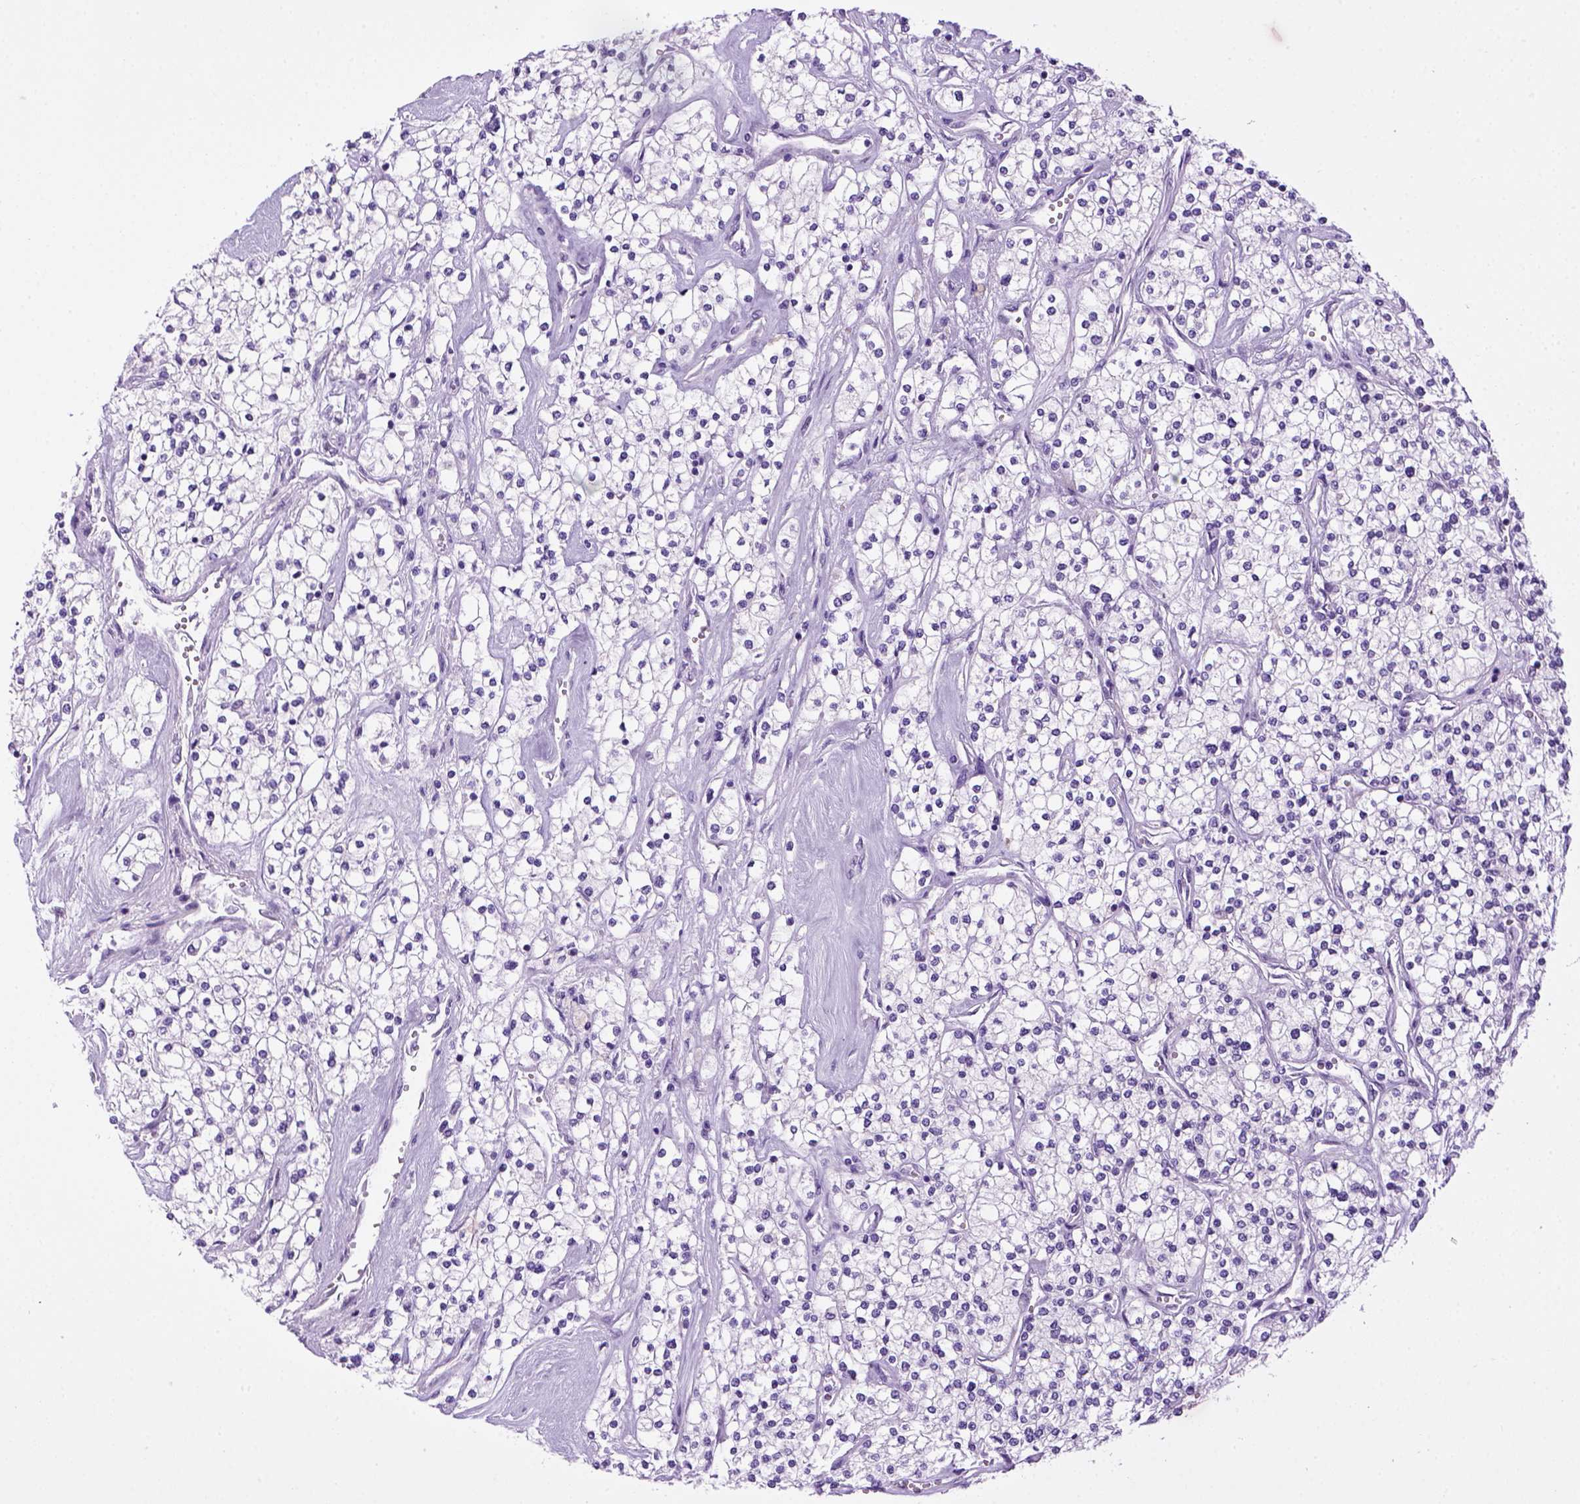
{"staining": {"intensity": "negative", "quantity": "none", "location": "none"}, "tissue": "renal cancer", "cell_type": "Tumor cells", "image_type": "cancer", "snomed": [{"axis": "morphology", "description": "Adenocarcinoma, NOS"}, {"axis": "topography", "description": "Kidney"}], "caption": "The micrograph reveals no staining of tumor cells in adenocarcinoma (renal).", "gene": "SGCG", "patient": {"sex": "male", "age": 80}}